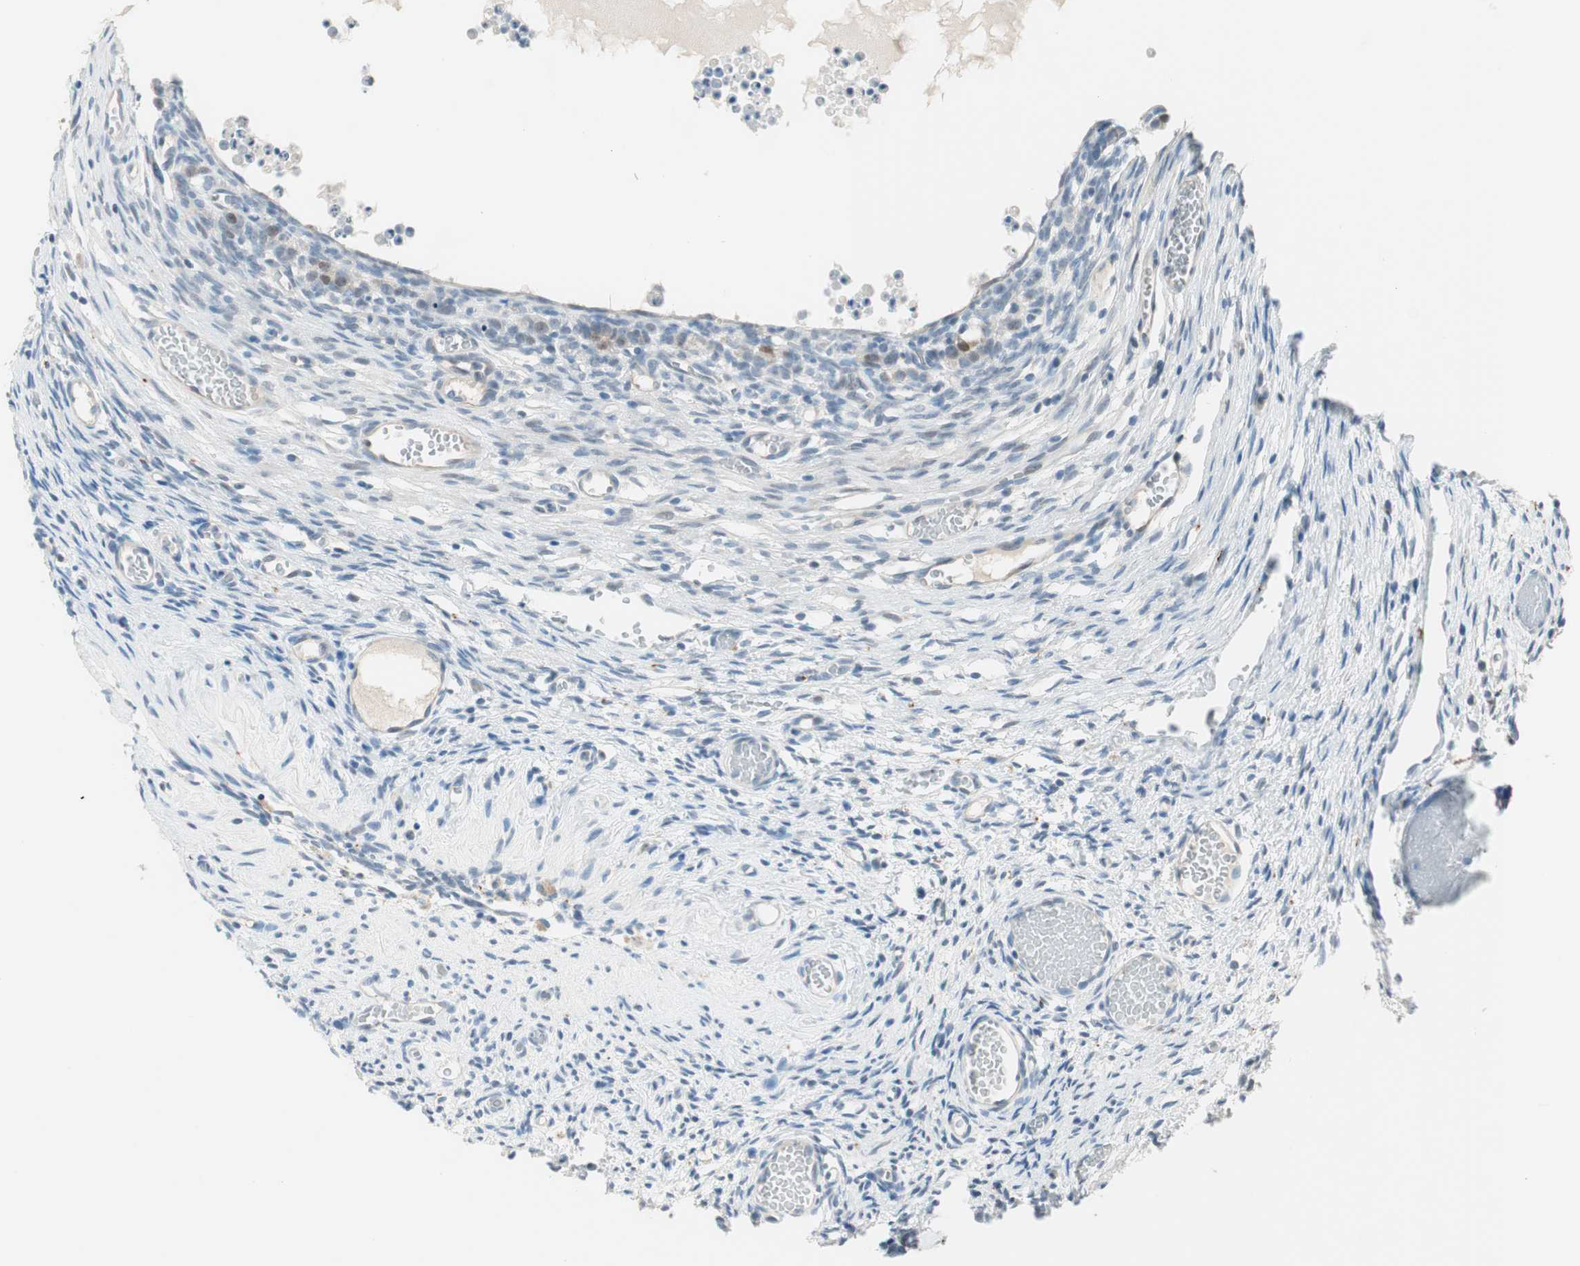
{"staining": {"intensity": "negative", "quantity": "none", "location": "none"}, "tissue": "ovary", "cell_type": "Ovarian stroma cells", "image_type": "normal", "snomed": [{"axis": "morphology", "description": "Normal tissue, NOS"}, {"axis": "topography", "description": "Ovary"}], "caption": "IHC histopathology image of benign ovary stained for a protein (brown), which shows no positivity in ovarian stroma cells.", "gene": "GNAO1", "patient": {"sex": "female", "age": 35}}